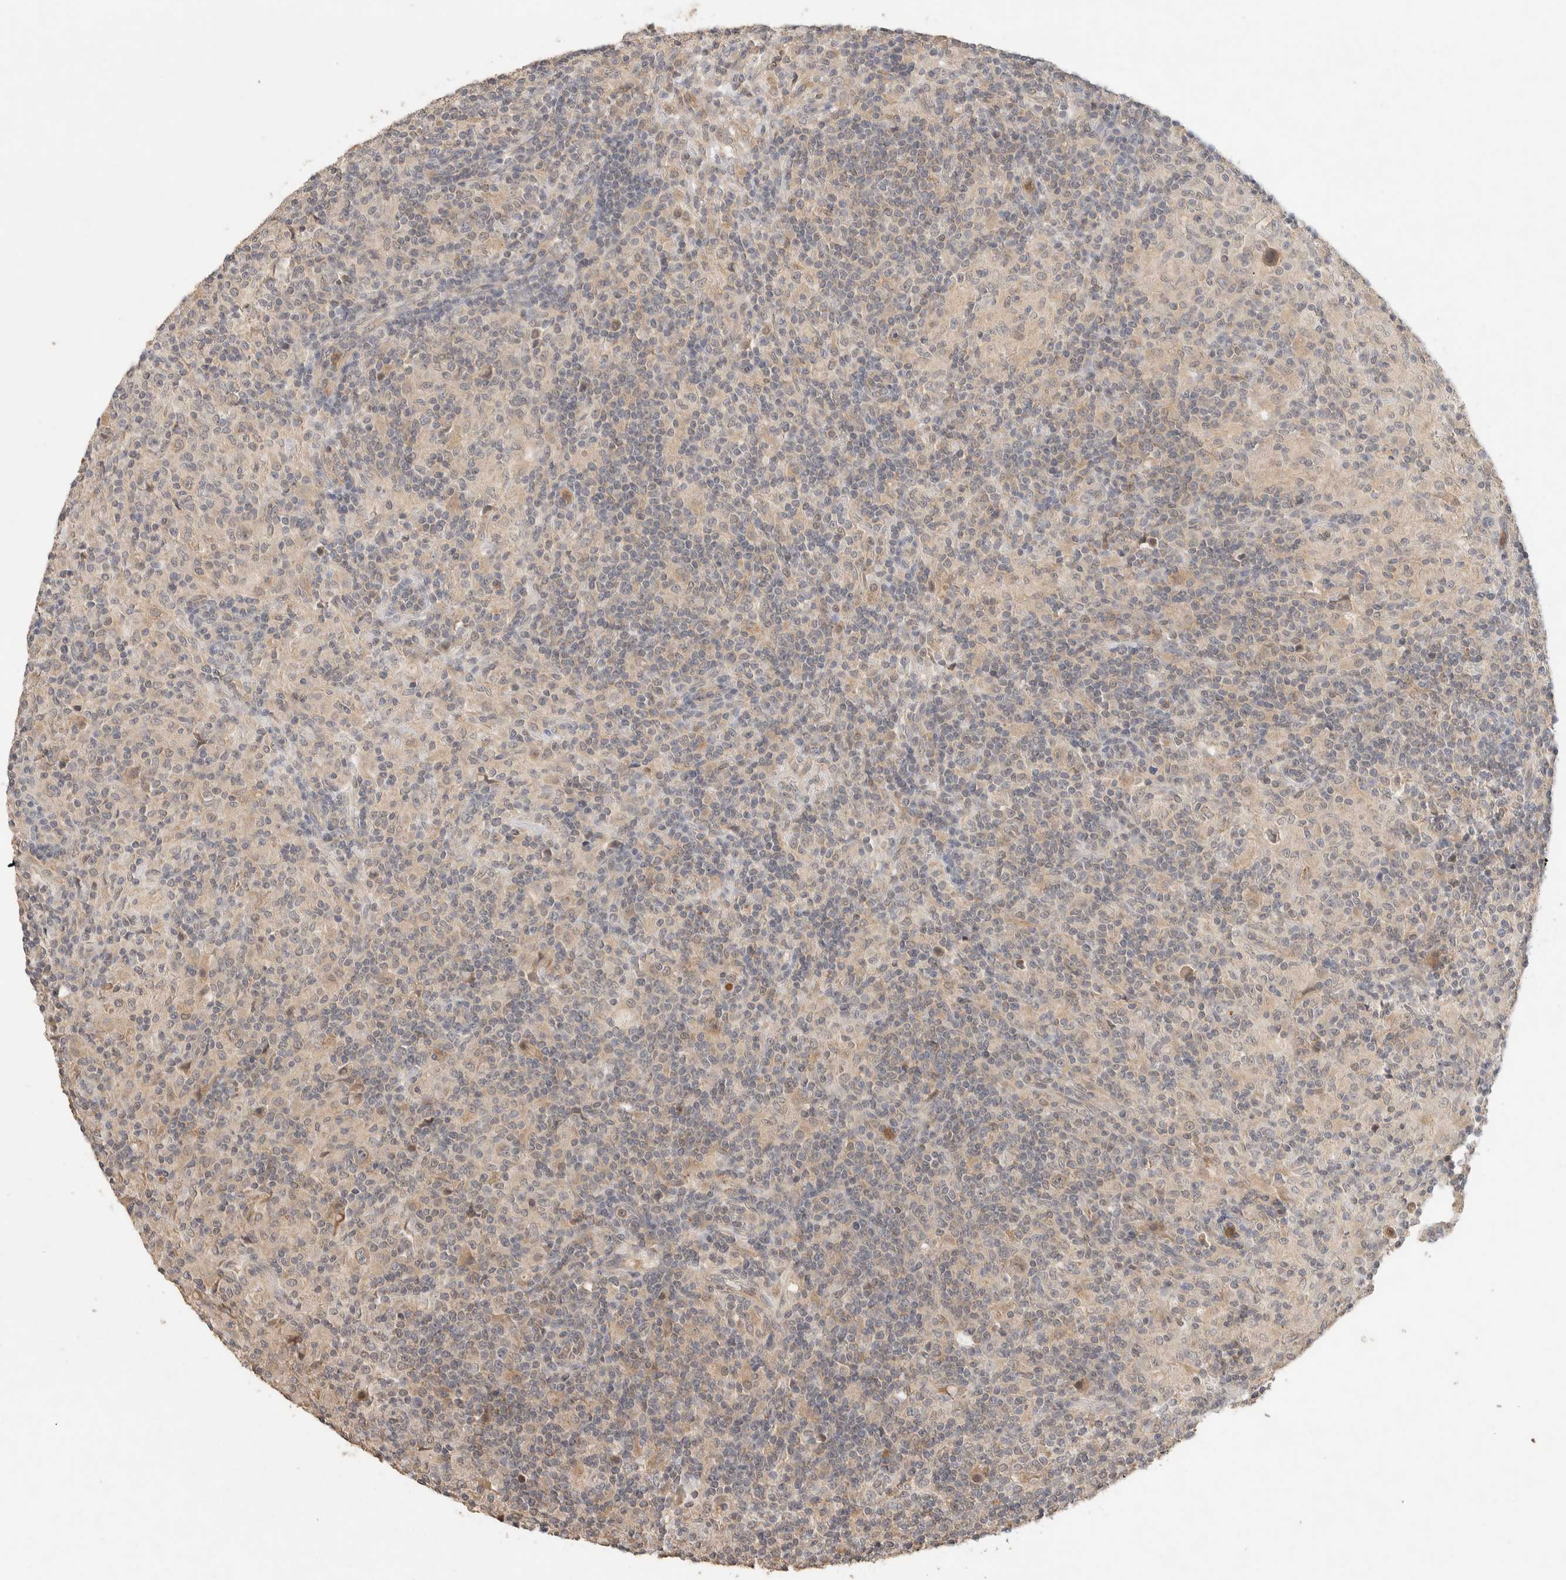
{"staining": {"intensity": "weak", "quantity": "25%-75%", "location": "cytoplasmic/membranous"}, "tissue": "lymphoma", "cell_type": "Tumor cells", "image_type": "cancer", "snomed": [{"axis": "morphology", "description": "Hodgkin's disease, NOS"}, {"axis": "topography", "description": "Lymph node"}], "caption": "IHC staining of Hodgkin's disease, which reveals low levels of weak cytoplasmic/membranous positivity in approximately 25%-75% of tumor cells indicating weak cytoplasmic/membranous protein positivity. The staining was performed using DAB (brown) for protein detection and nuclei were counterstained in hematoxylin (blue).", "gene": "ITPA", "patient": {"sex": "male", "age": 70}}